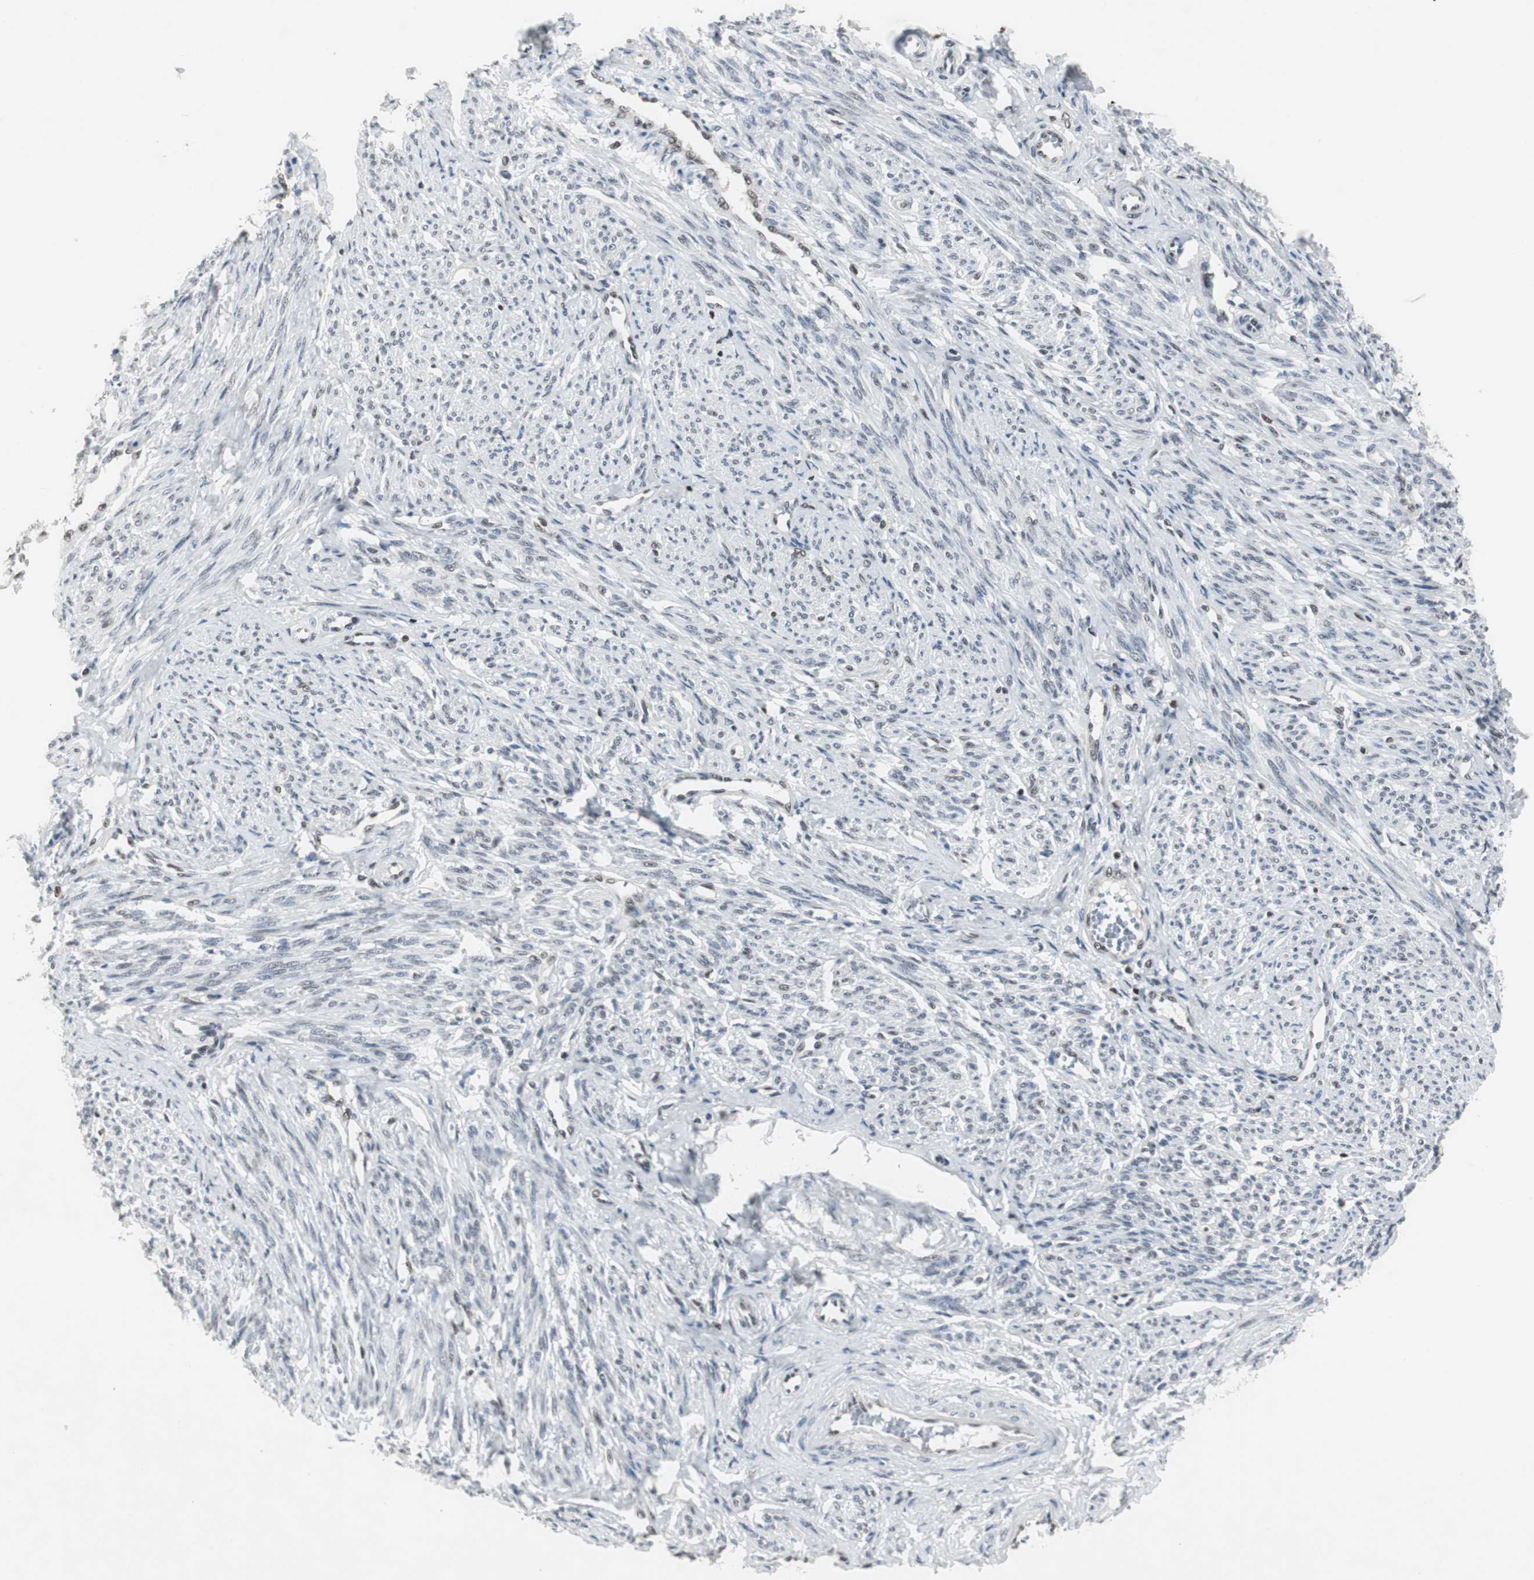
{"staining": {"intensity": "moderate", "quantity": "25%-75%", "location": "nuclear"}, "tissue": "smooth muscle", "cell_type": "Smooth muscle cells", "image_type": "normal", "snomed": [{"axis": "morphology", "description": "Normal tissue, NOS"}, {"axis": "topography", "description": "Smooth muscle"}], "caption": "DAB immunohistochemical staining of benign human smooth muscle displays moderate nuclear protein staining in about 25%-75% of smooth muscle cells.", "gene": "RAD9A", "patient": {"sex": "female", "age": 65}}